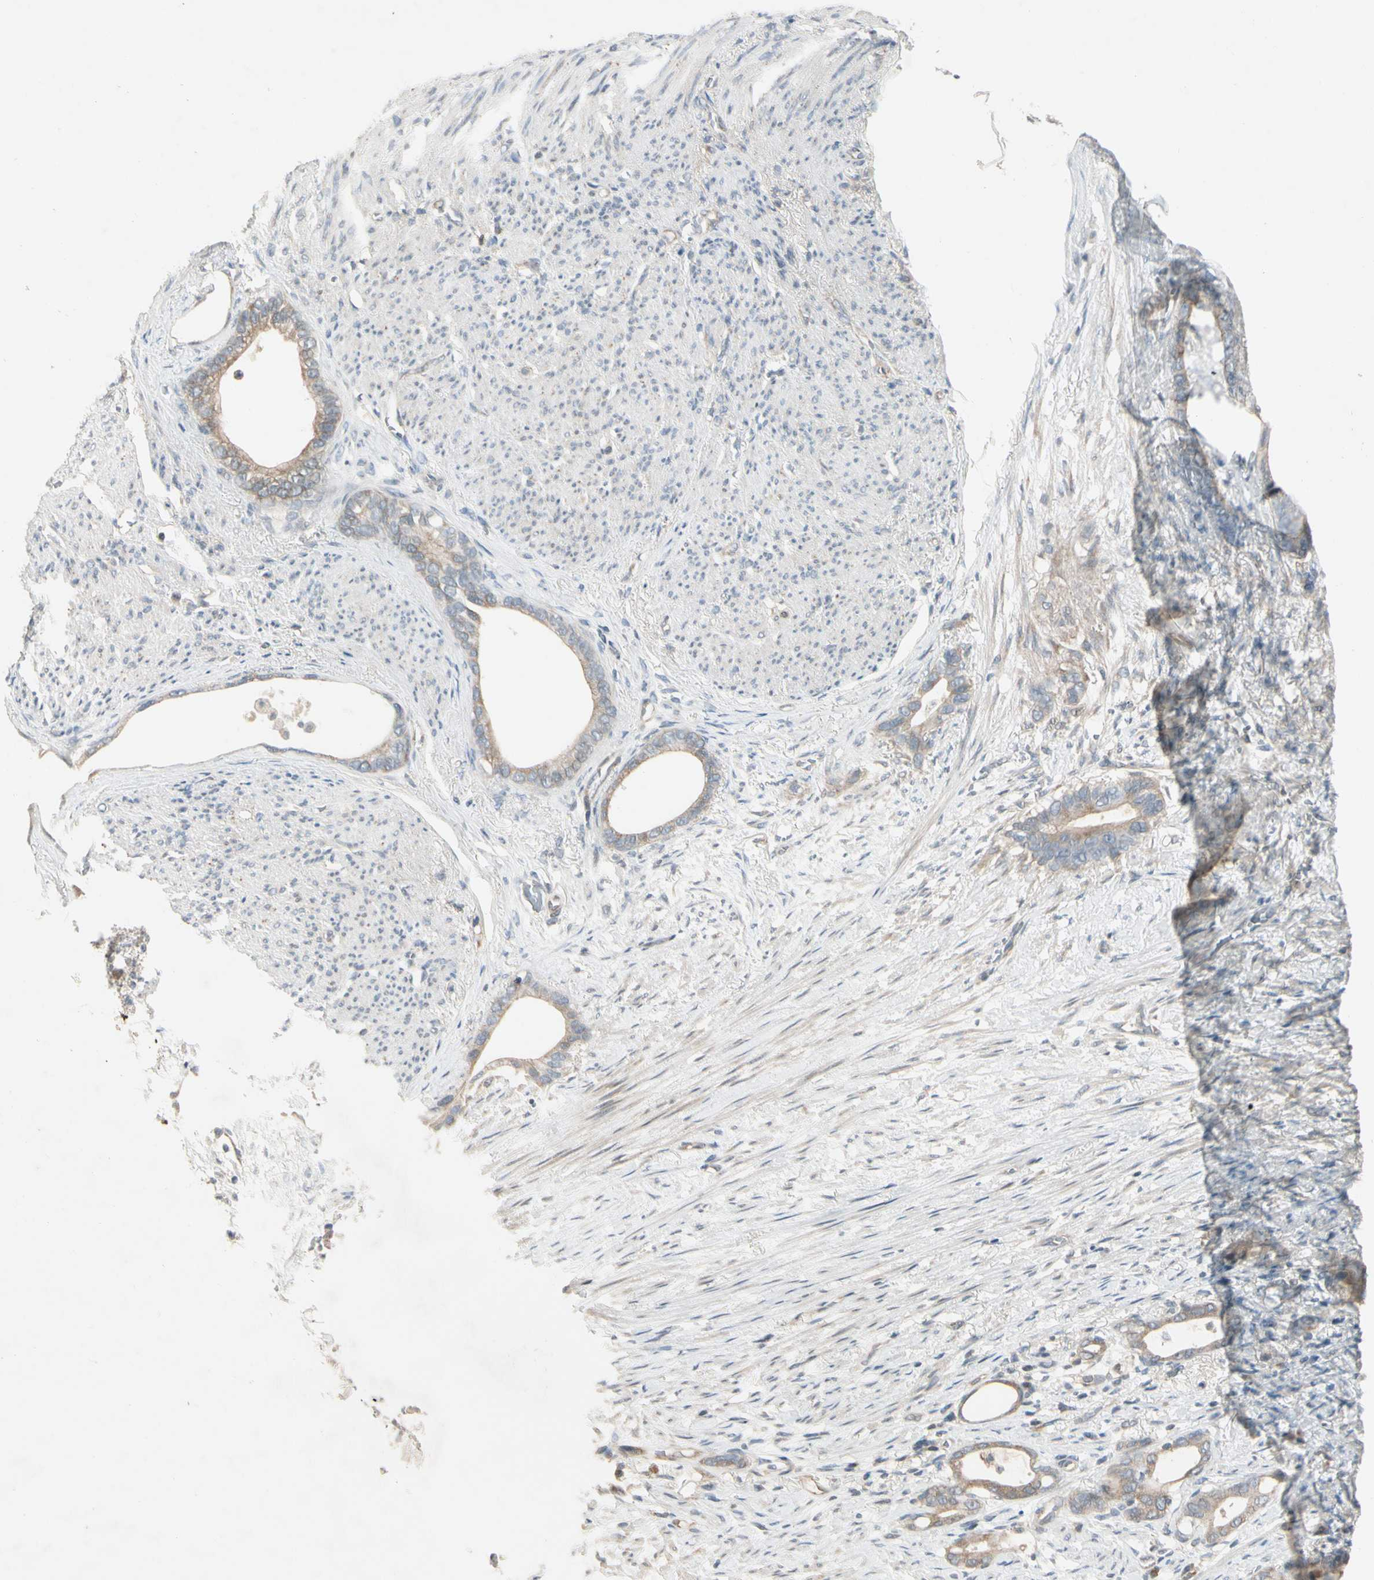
{"staining": {"intensity": "weak", "quantity": ">75%", "location": "cytoplasmic/membranous"}, "tissue": "stomach cancer", "cell_type": "Tumor cells", "image_type": "cancer", "snomed": [{"axis": "morphology", "description": "Adenocarcinoma, NOS"}, {"axis": "topography", "description": "Stomach"}], "caption": "Protein analysis of adenocarcinoma (stomach) tissue displays weak cytoplasmic/membranous staining in approximately >75% of tumor cells.", "gene": "ICAM5", "patient": {"sex": "female", "age": 75}}